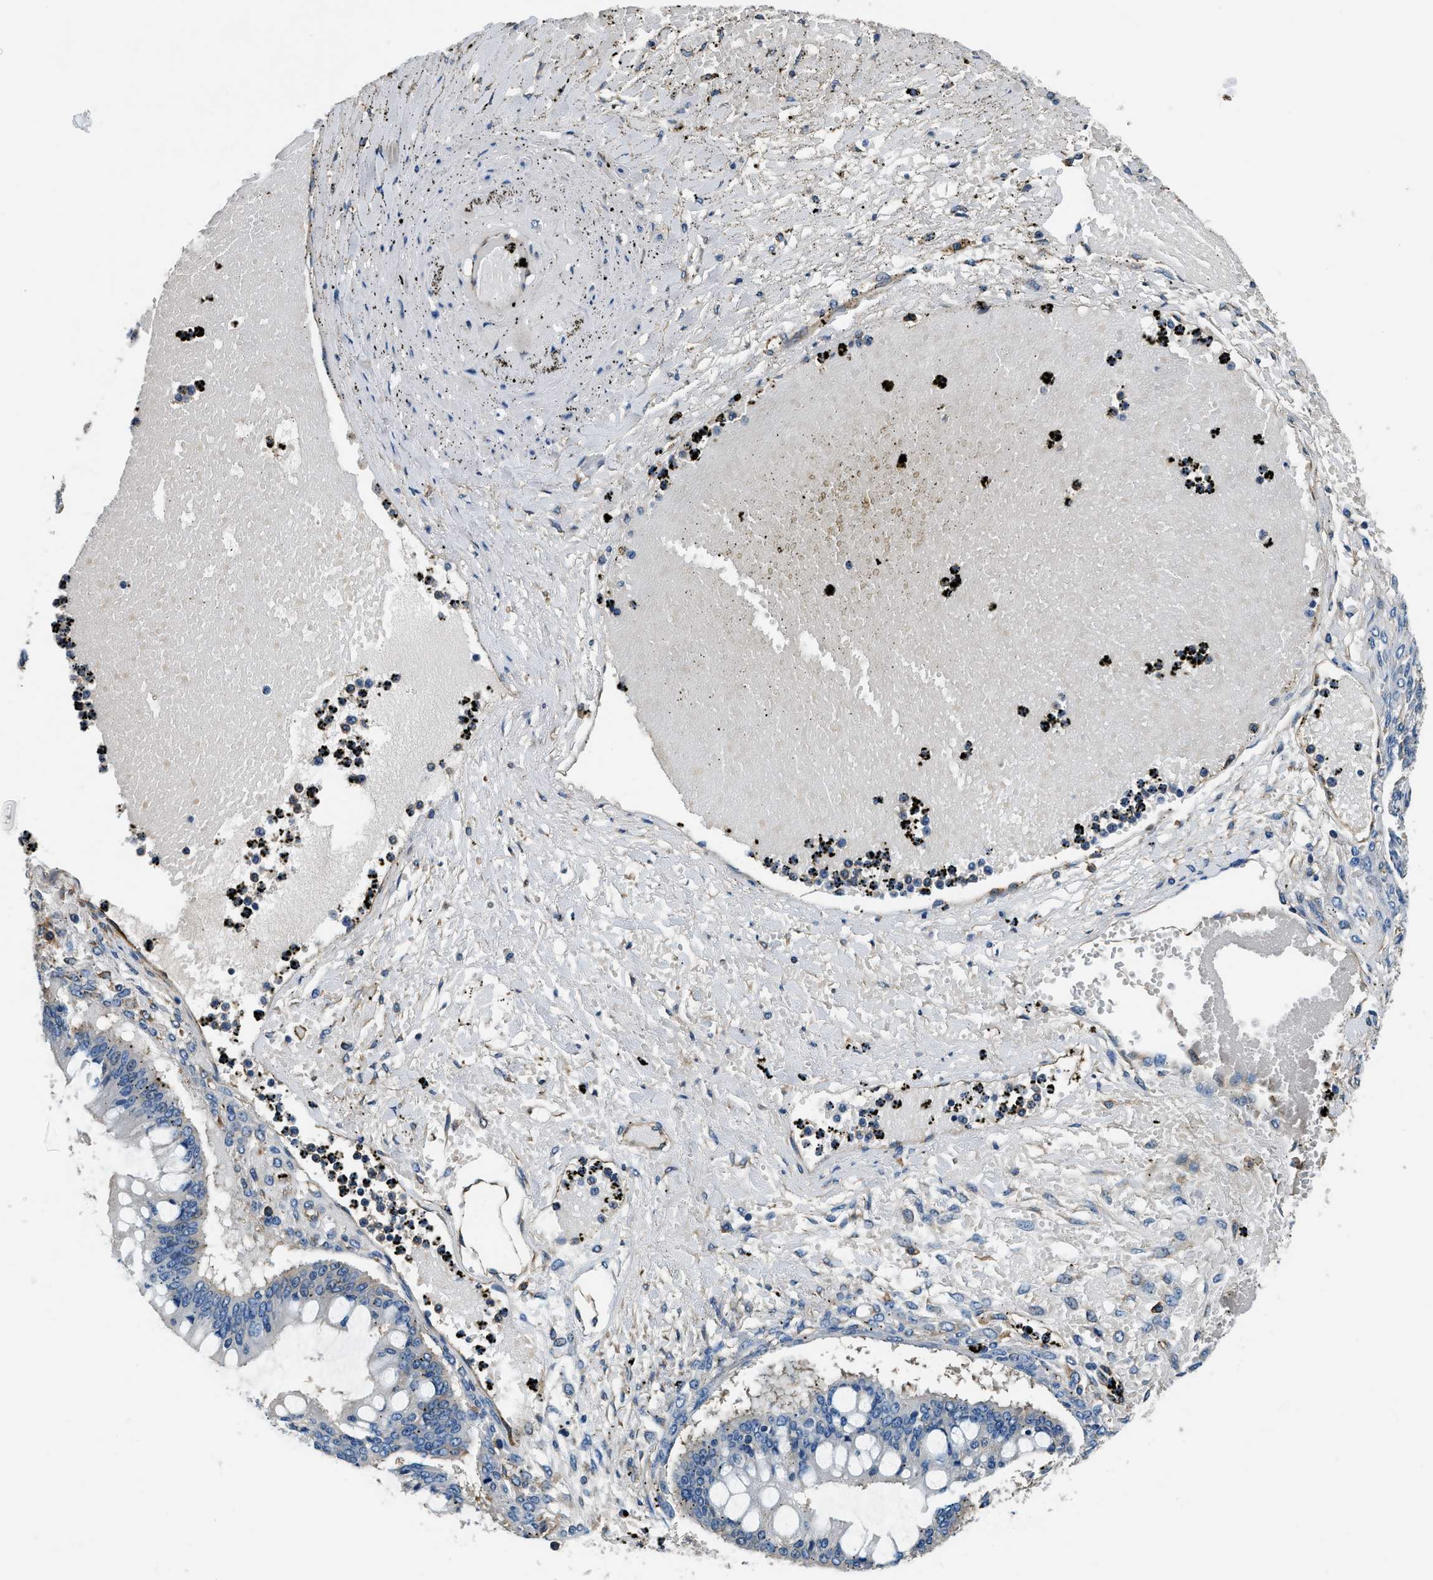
{"staining": {"intensity": "negative", "quantity": "none", "location": "none"}, "tissue": "ovarian cancer", "cell_type": "Tumor cells", "image_type": "cancer", "snomed": [{"axis": "morphology", "description": "Cystadenocarcinoma, mucinous, NOS"}, {"axis": "topography", "description": "Ovary"}], "caption": "A high-resolution micrograph shows immunohistochemistry staining of ovarian cancer (mucinous cystadenocarcinoma), which exhibits no significant expression in tumor cells.", "gene": "EEA1", "patient": {"sex": "female", "age": 73}}